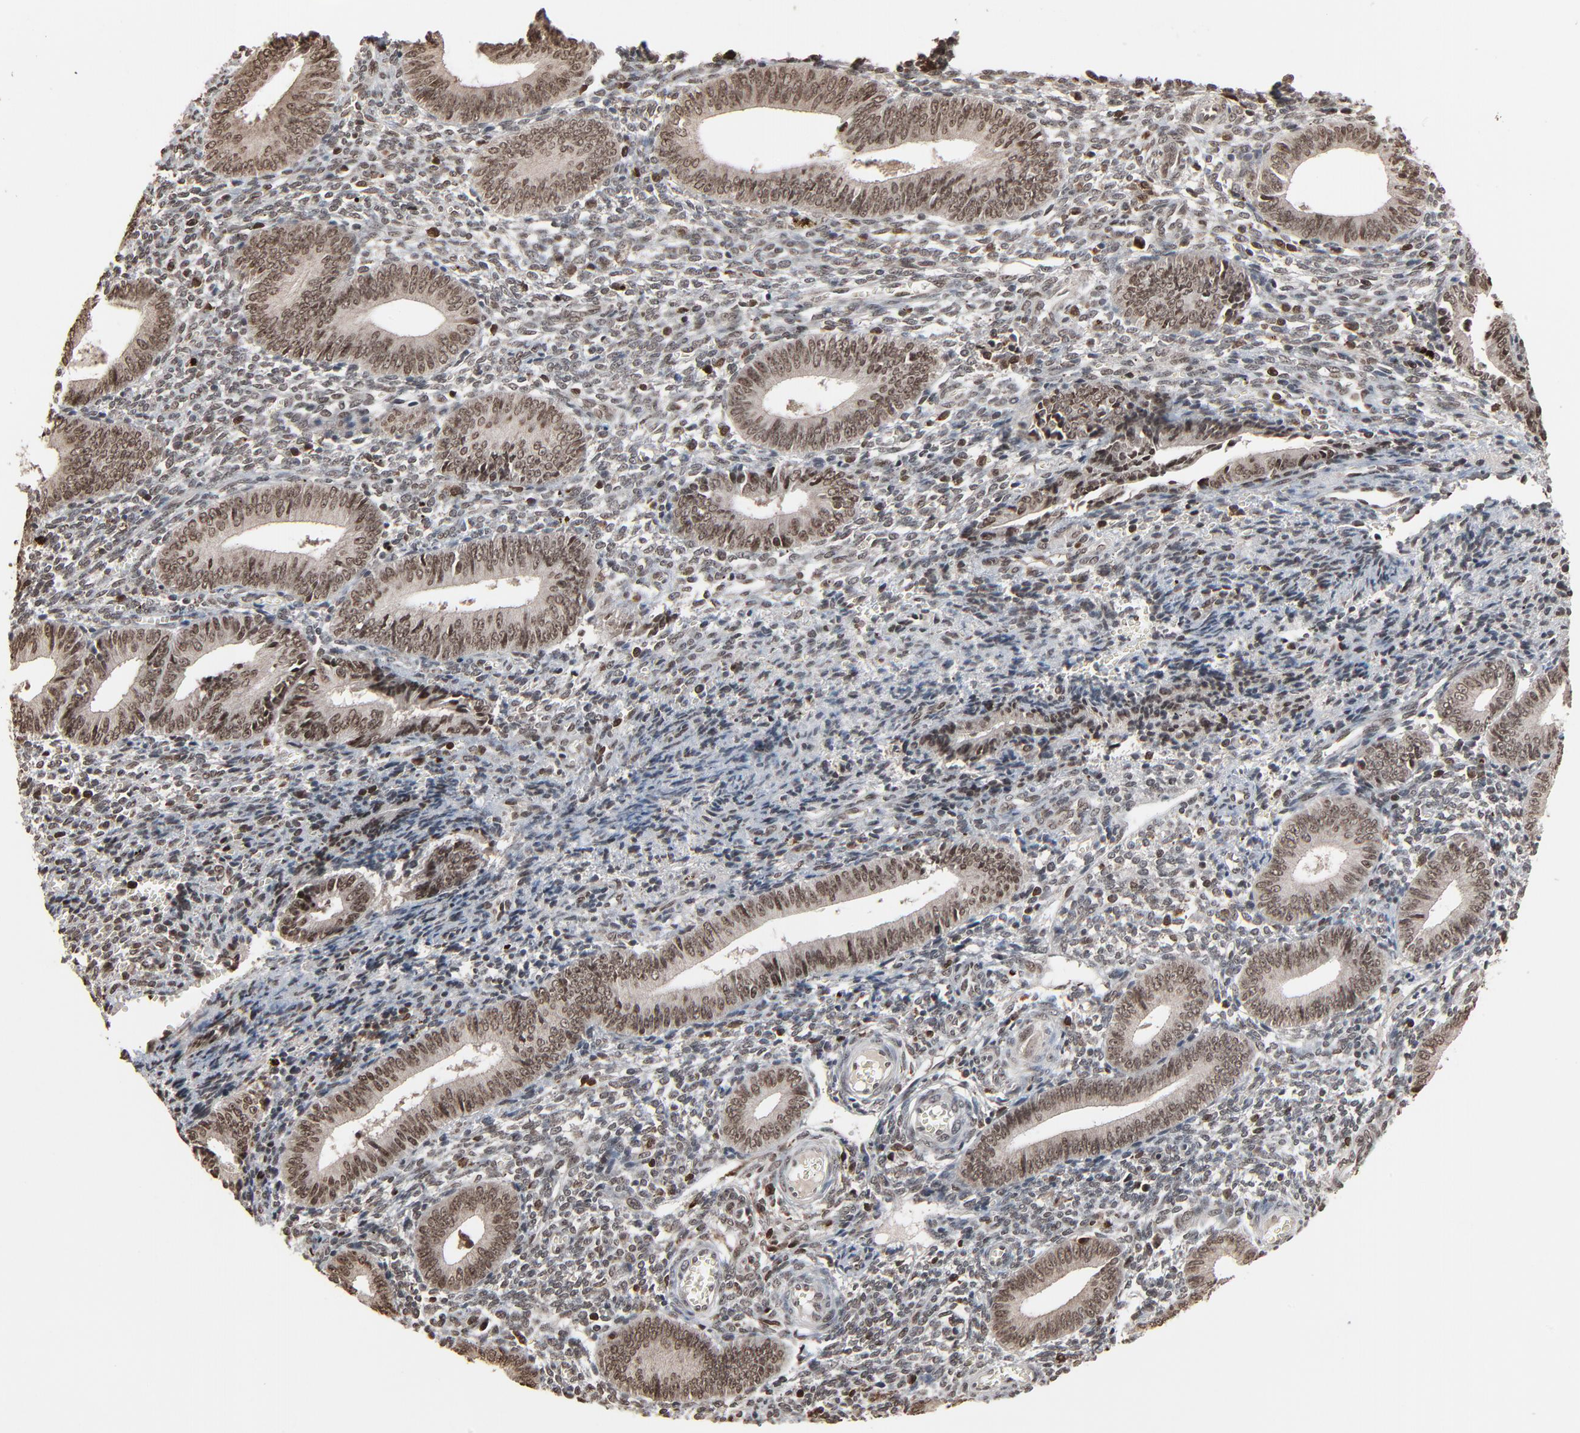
{"staining": {"intensity": "strong", "quantity": ">75%", "location": "nuclear"}, "tissue": "endometrium", "cell_type": "Cells in endometrial stroma", "image_type": "normal", "snomed": [{"axis": "morphology", "description": "Normal tissue, NOS"}, {"axis": "topography", "description": "Uterus"}, {"axis": "topography", "description": "Endometrium"}], "caption": "Immunohistochemistry (IHC) (DAB) staining of benign human endometrium shows strong nuclear protein staining in about >75% of cells in endometrial stroma.", "gene": "RPS6KA3", "patient": {"sex": "female", "age": 33}}